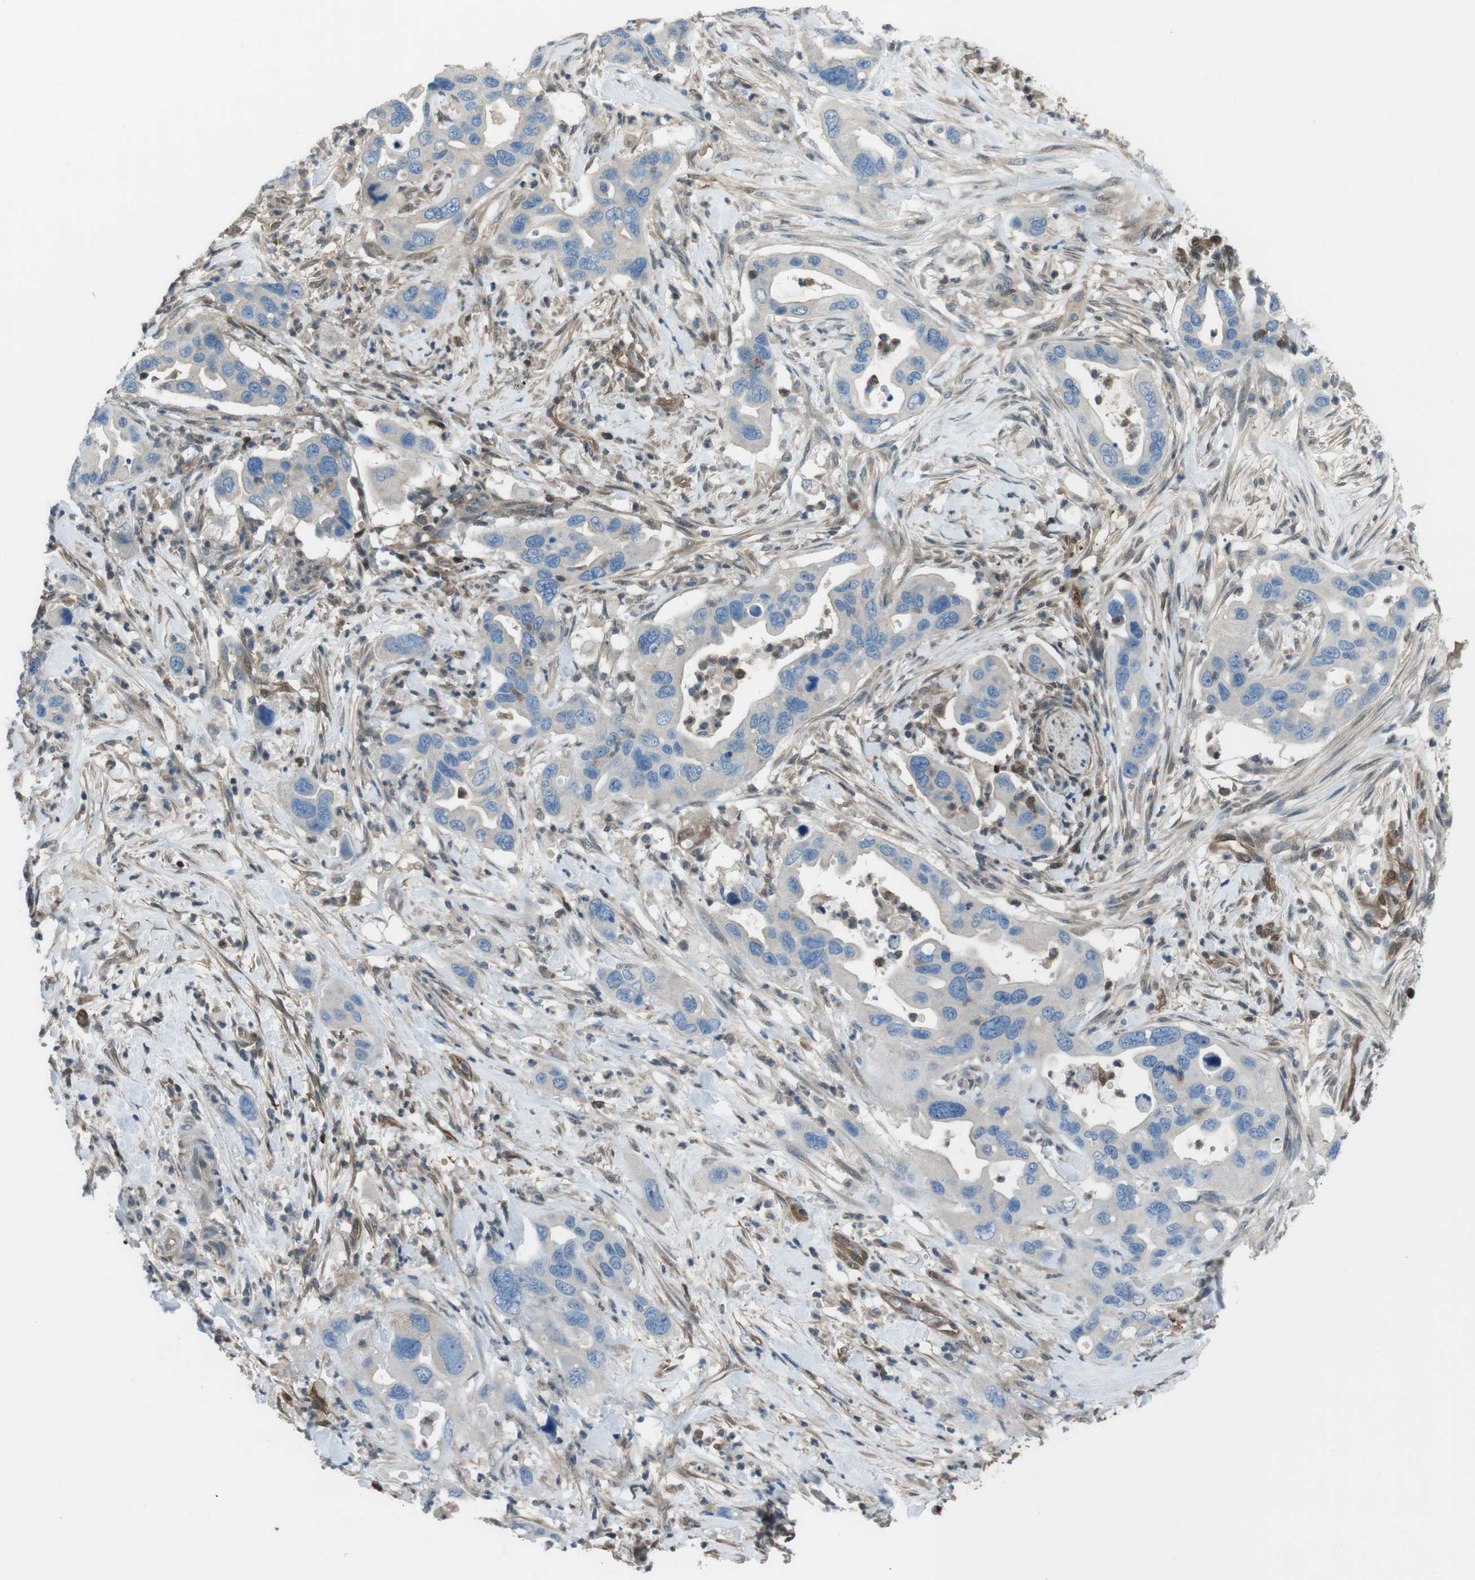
{"staining": {"intensity": "negative", "quantity": "none", "location": "none"}, "tissue": "pancreatic cancer", "cell_type": "Tumor cells", "image_type": "cancer", "snomed": [{"axis": "morphology", "description": "Adenocarcinoma, NOS"}, {"axis": "topography", "description": "Pancreas"}], "caption": "Tumor cells are negative for protein expression in human pancreatic cancer (adenocarcinoma). The staining was performed using DAB to visualize the protein expression in brown, while the nuclei were stained in blue with hematoxylin (Magnification: 20x).", "gene": "TWSG1", "patient": {"sex": "female", "age": 71}}